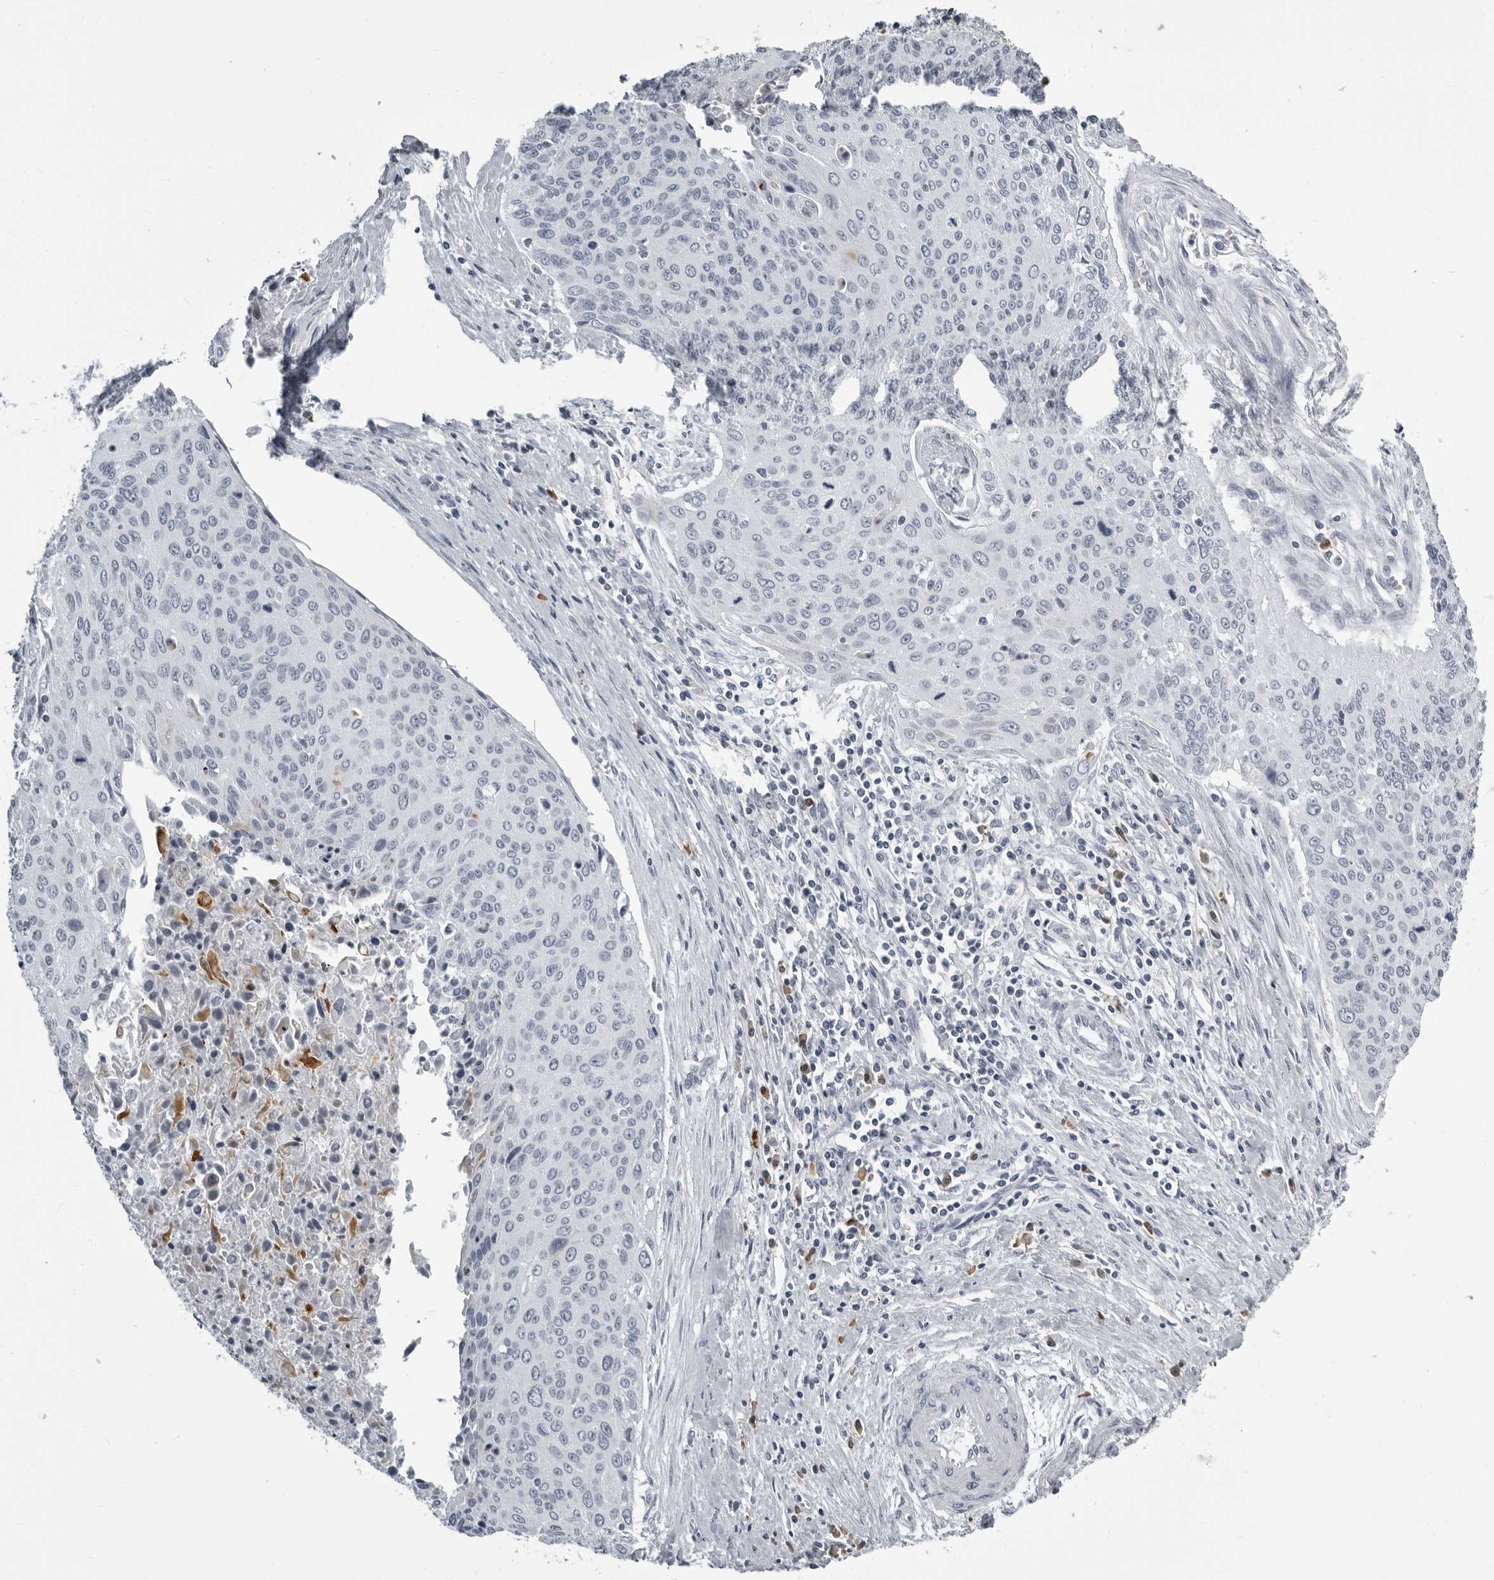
{"staining": {"intensity": "negative", "quantity": "none", "location": "none"}, "tissue": "cervical cancer", "cell_type": "Tumor cells", "image_type": "cancer", "snomed": [{"axis": "morphology", "description": "Squamous cell carcinoma, NOS"}, {"axis": "topography", "description": "Cervix"}], "caption": "Human cervical squamous cell carcinoma stained for a protein using immunohistochemistry (IHC) reveals no expression in tumor cells.", "gene": "RTCA", "patient": {"sex": "female", "age": 55}}